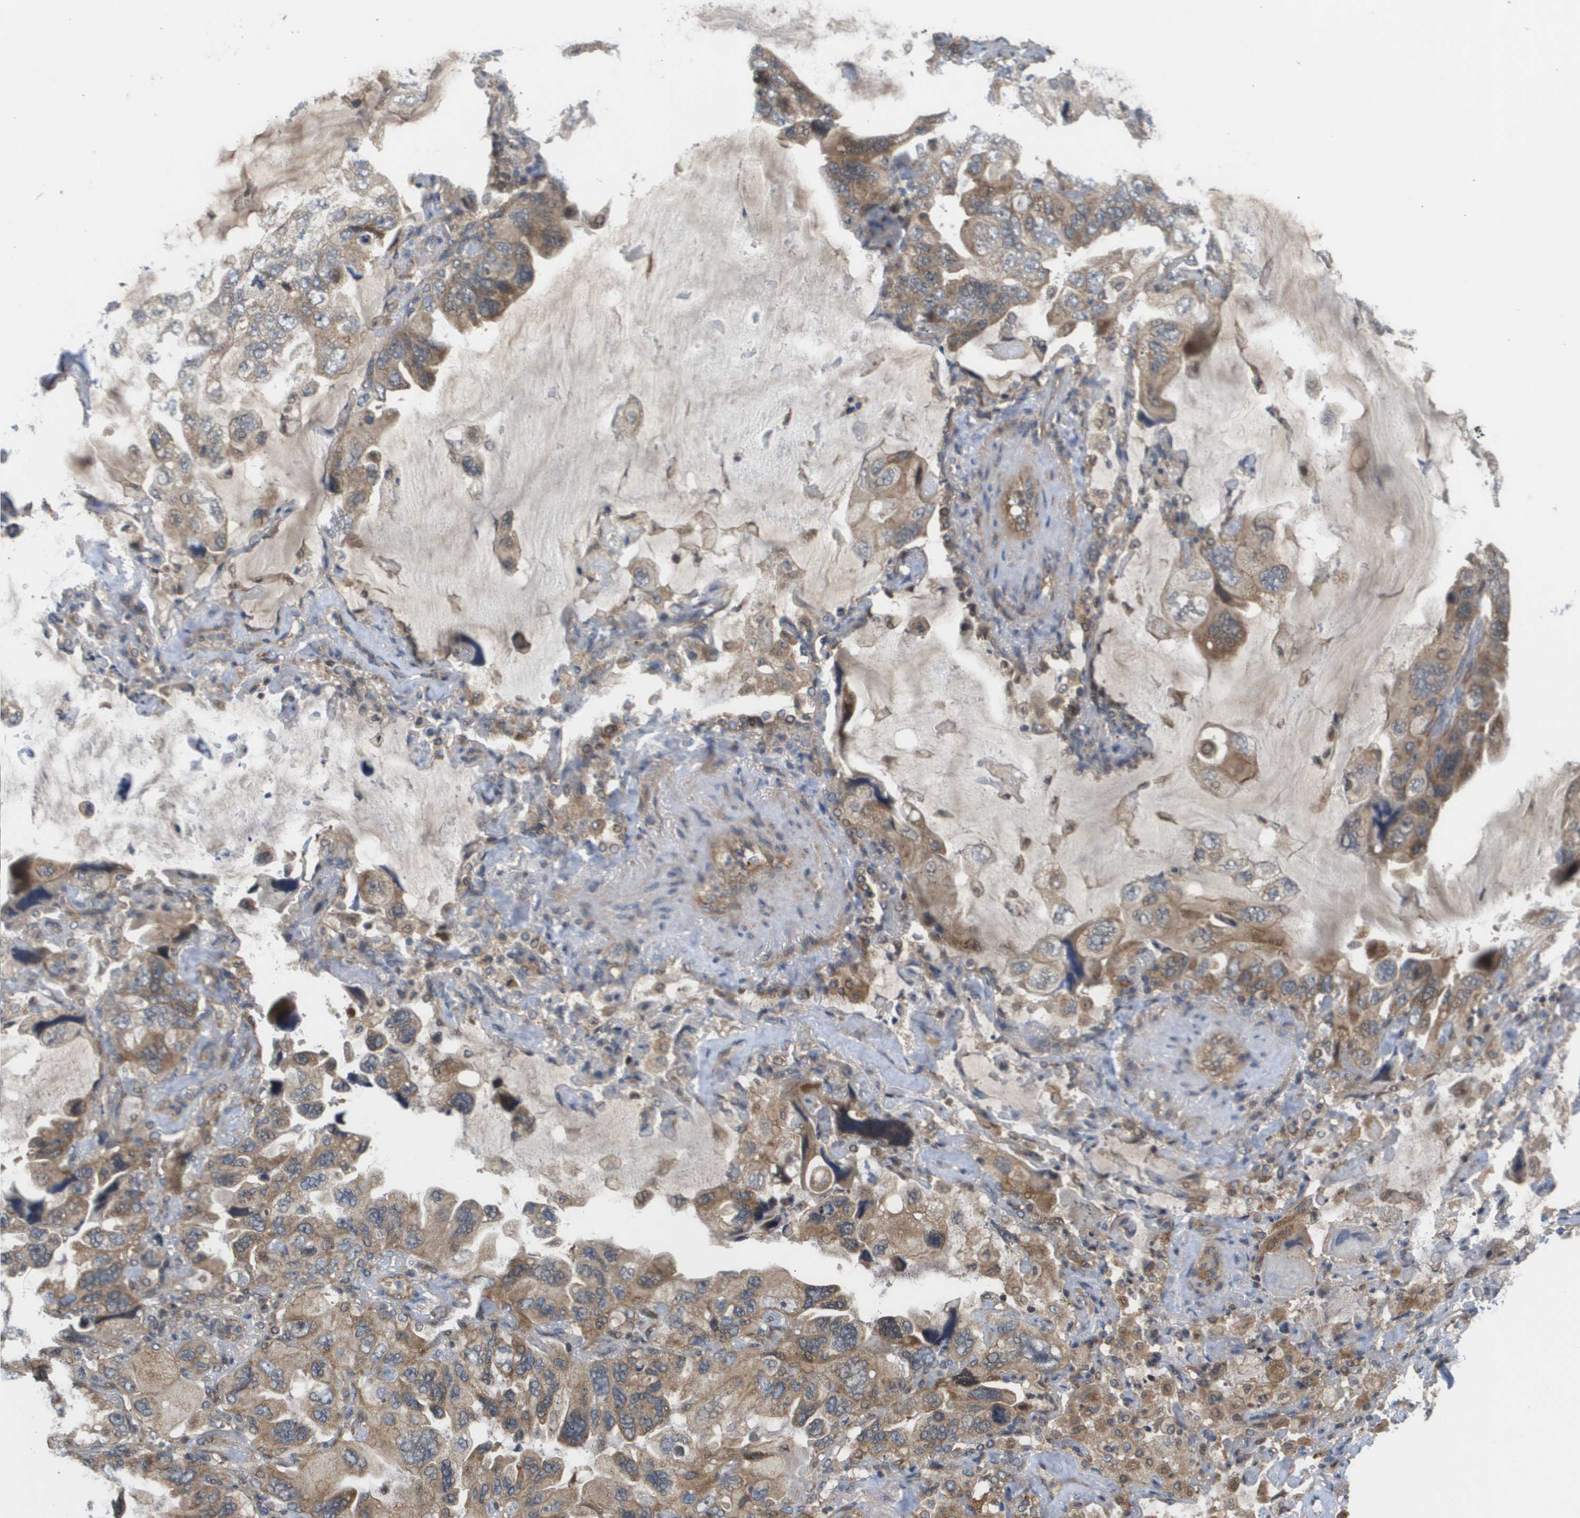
{"staining": {"intensity": "weak", "quantity": ">75%", "location": "cytoplasmic/membranous"}, "tissue": "lung cancer", "cell_type": "Tumor cells", "image_type": "cancer", "snomed": [{"axis": "morphology", "description": "Squamous cell carcinoma, NOS"}, {"axis": "topography", "description": "Lung"}], "caption": "Protein staining of lung cancer (squamous cell carcinoma) tissue reveals weak cytoplasmic/membranous staining in about >75% of tumor cells.", "gene": "RBM38", "patient": {"sex": "female", "age": 73}}